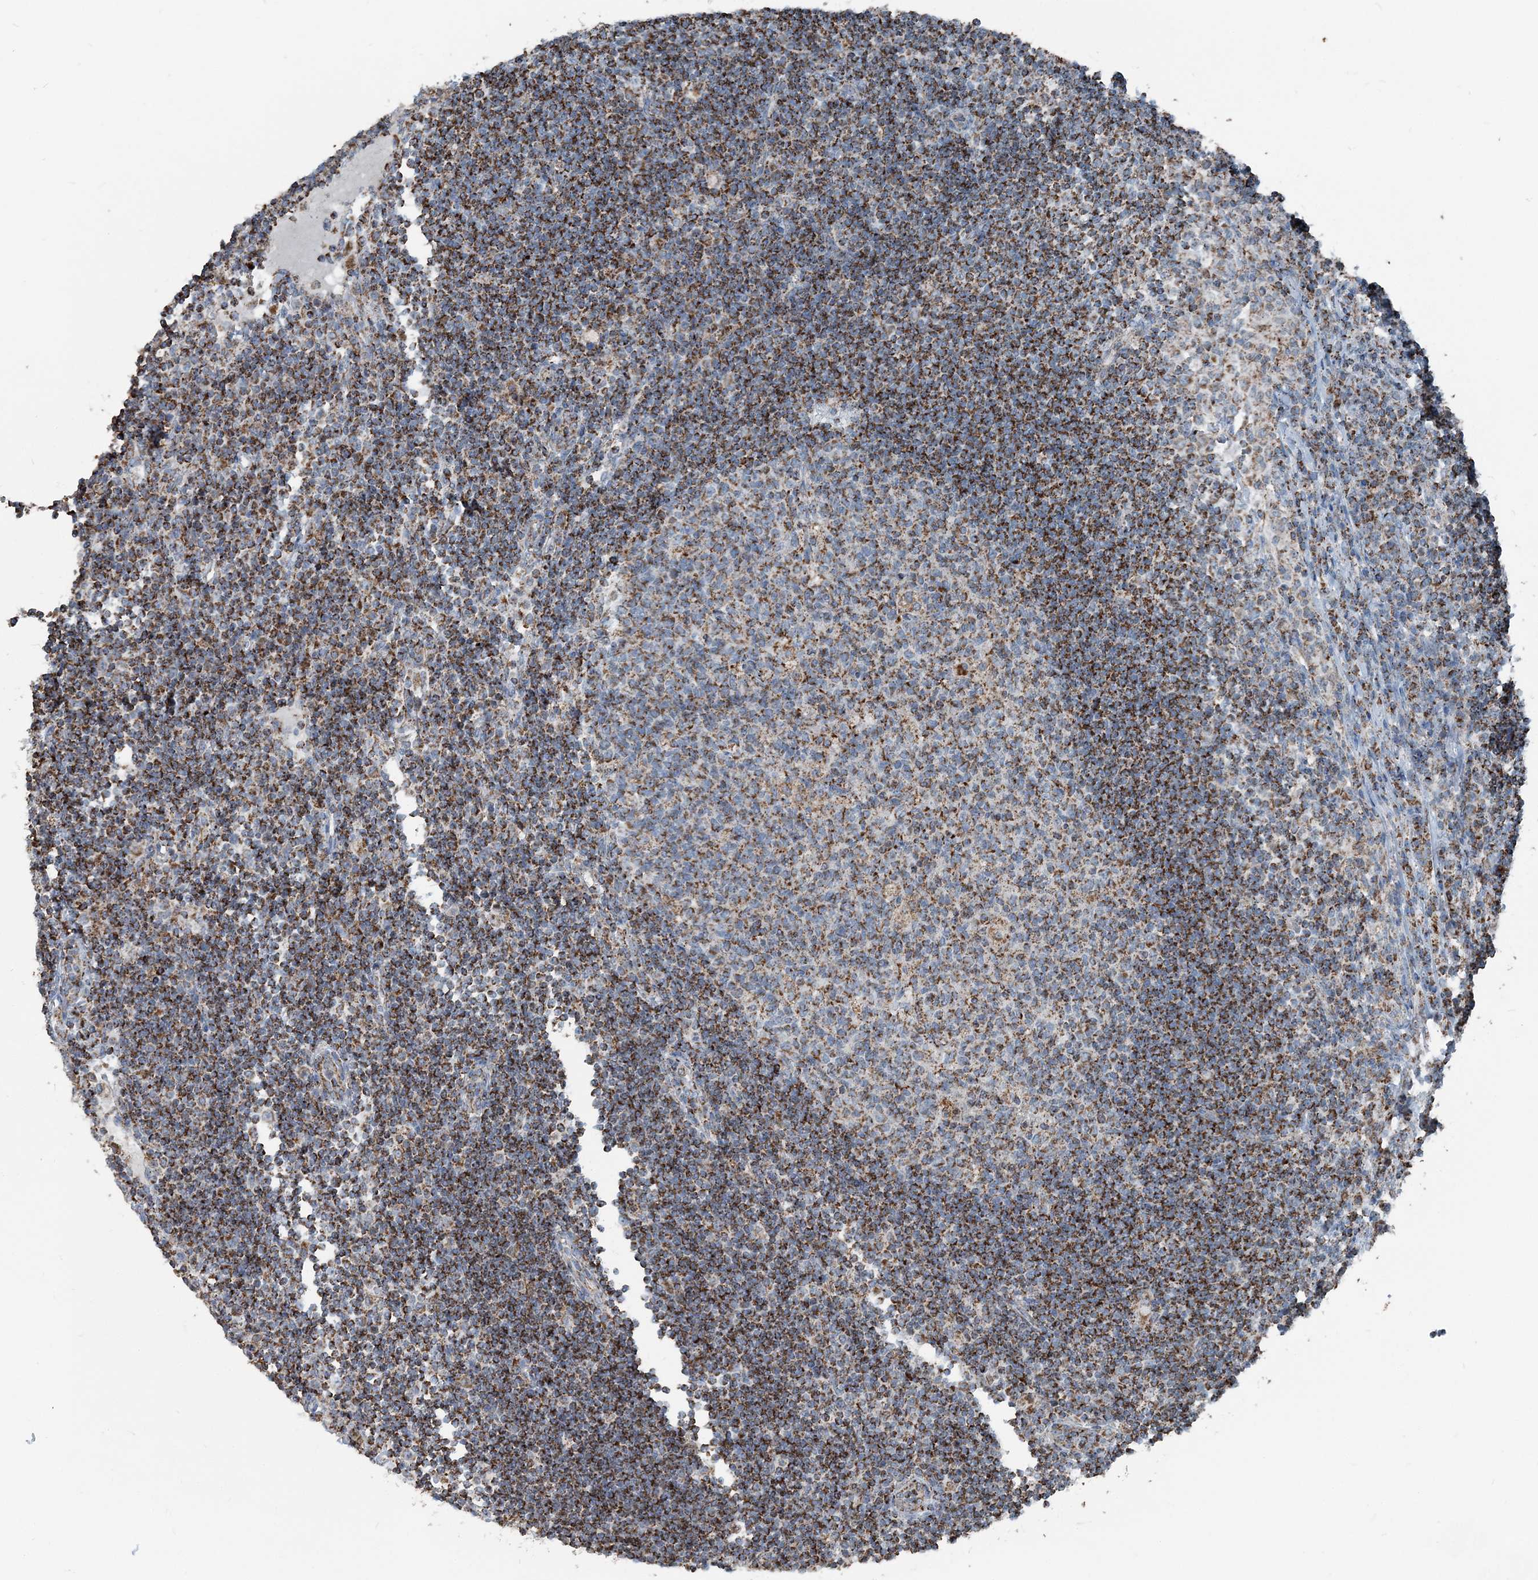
{"staining": {"intensity": "moderate", "quantity": "25%-75%", "location": "cytoplasmic/membranous"}, "tissue": "lymph node", "cell_type": "Germinal center cells", "image_type": "normal", "snomed": [{"axis": "morphology", "description": "Normal tissue, NOS"}, {"axis": "topography", "description": "Lymph node"}], "caption": "Unremarkable lymph node demonstrates moderate cytoplasmic/membranous expression in about 25%-75% of germinal center cells, visualized by immunohistochemistry.", "gene": "SUCLG1", "patient": {"sex": "female", "age": 53}}